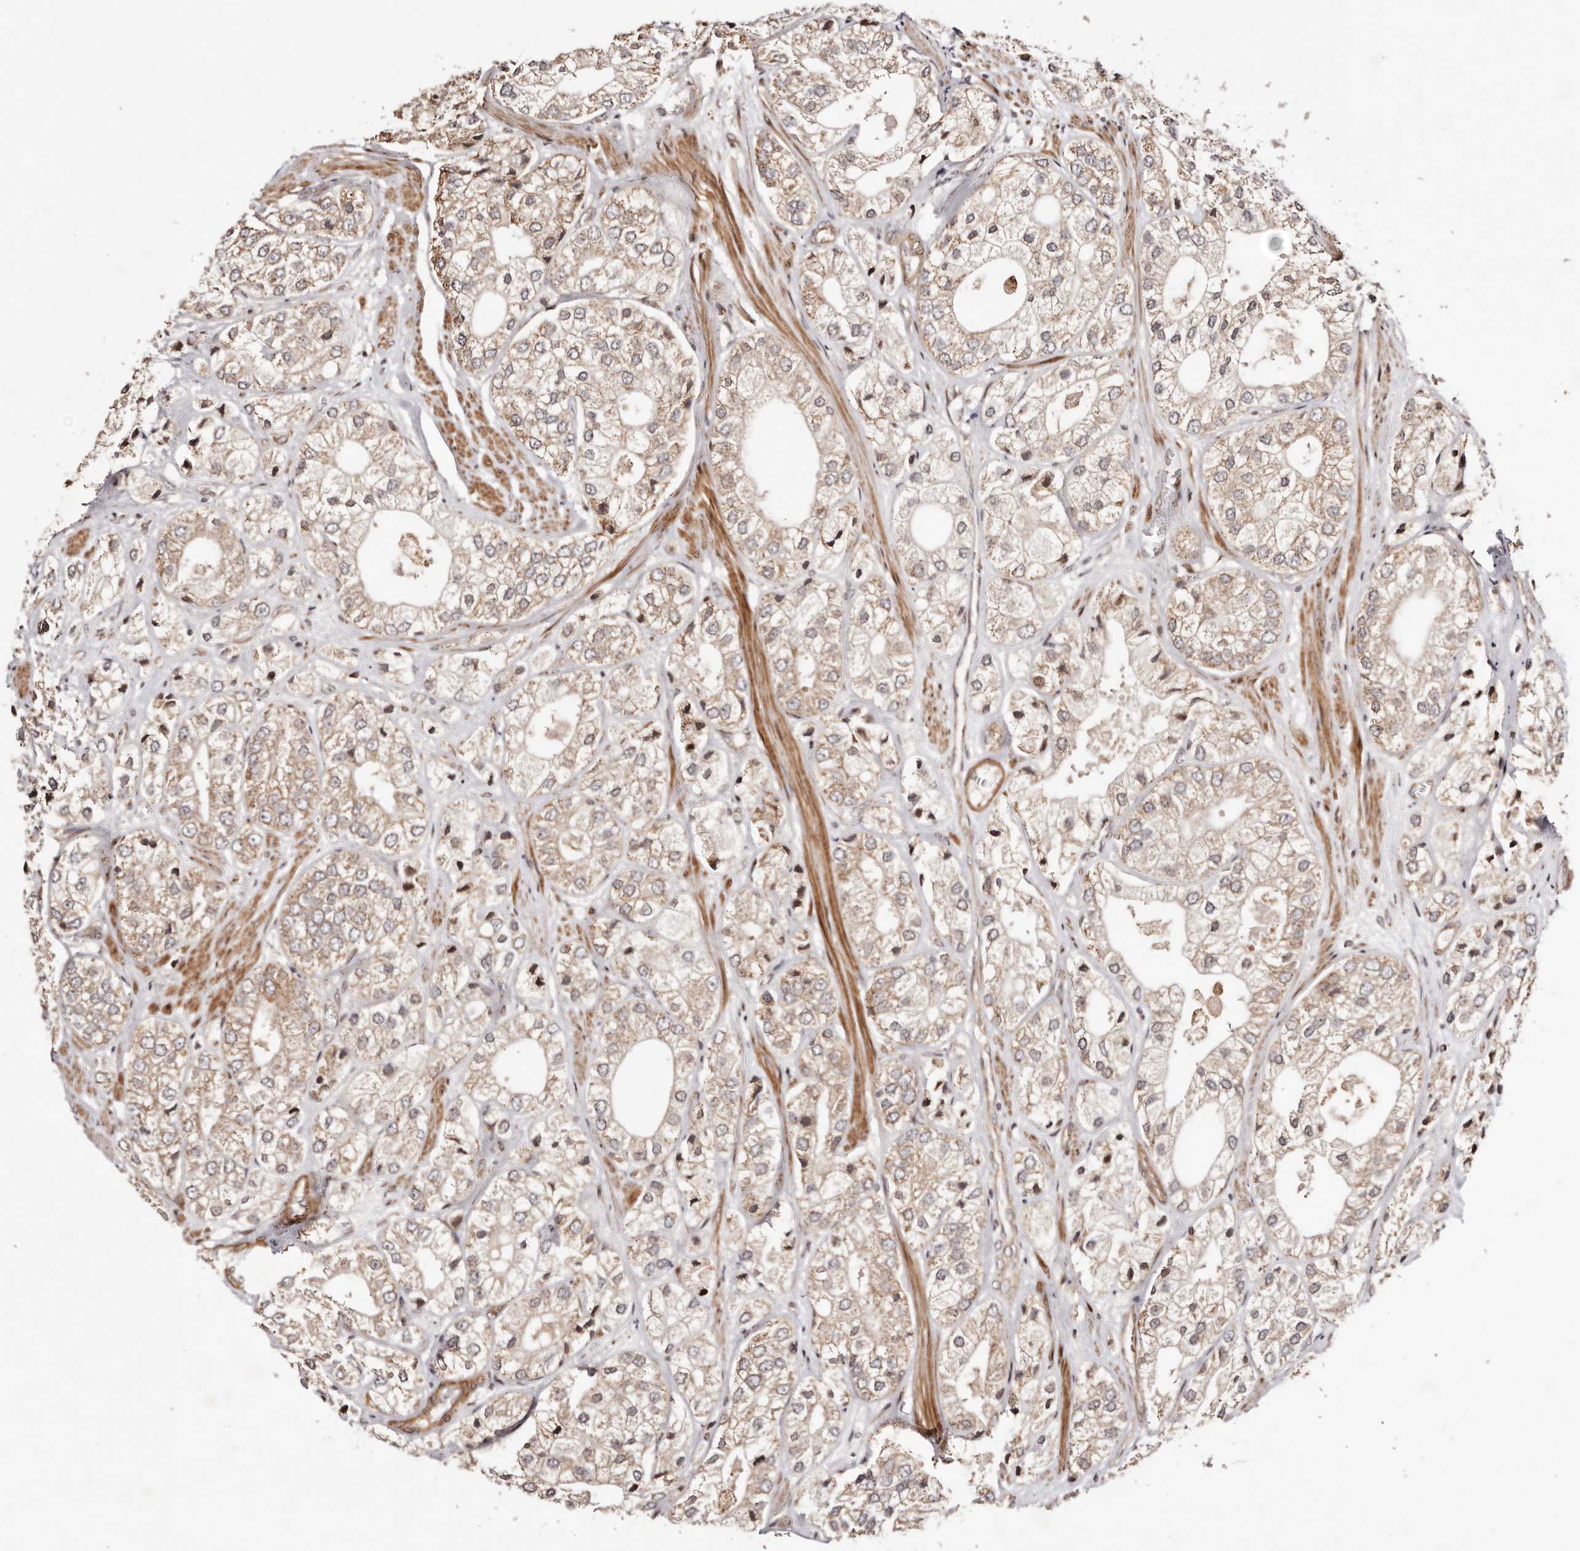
{"staining": {"intensity": "weak", "quantity": ">75%", "location": "cytoplasmic/membranous"}, "tissue": "prostate cancer", "cell_type": "Tumor cells", "image_type": "cancer", "snomed": [{"axis": "morphology", "description": "Adenocarcinoma, High grade"}, {"axis": "topography", "description": "Prostate"}], "caption": "Immunohistochemical staining of prostate high-grade adenocarcinoma reveals weak cytoplasmic/membranous protein staining in about >75% of tumor cells. (DAB IHC, brown staining for protein, blue staining for nuclei).", "gene": "HIVEP3", "patient": {"sex": "male", "age": 50}}